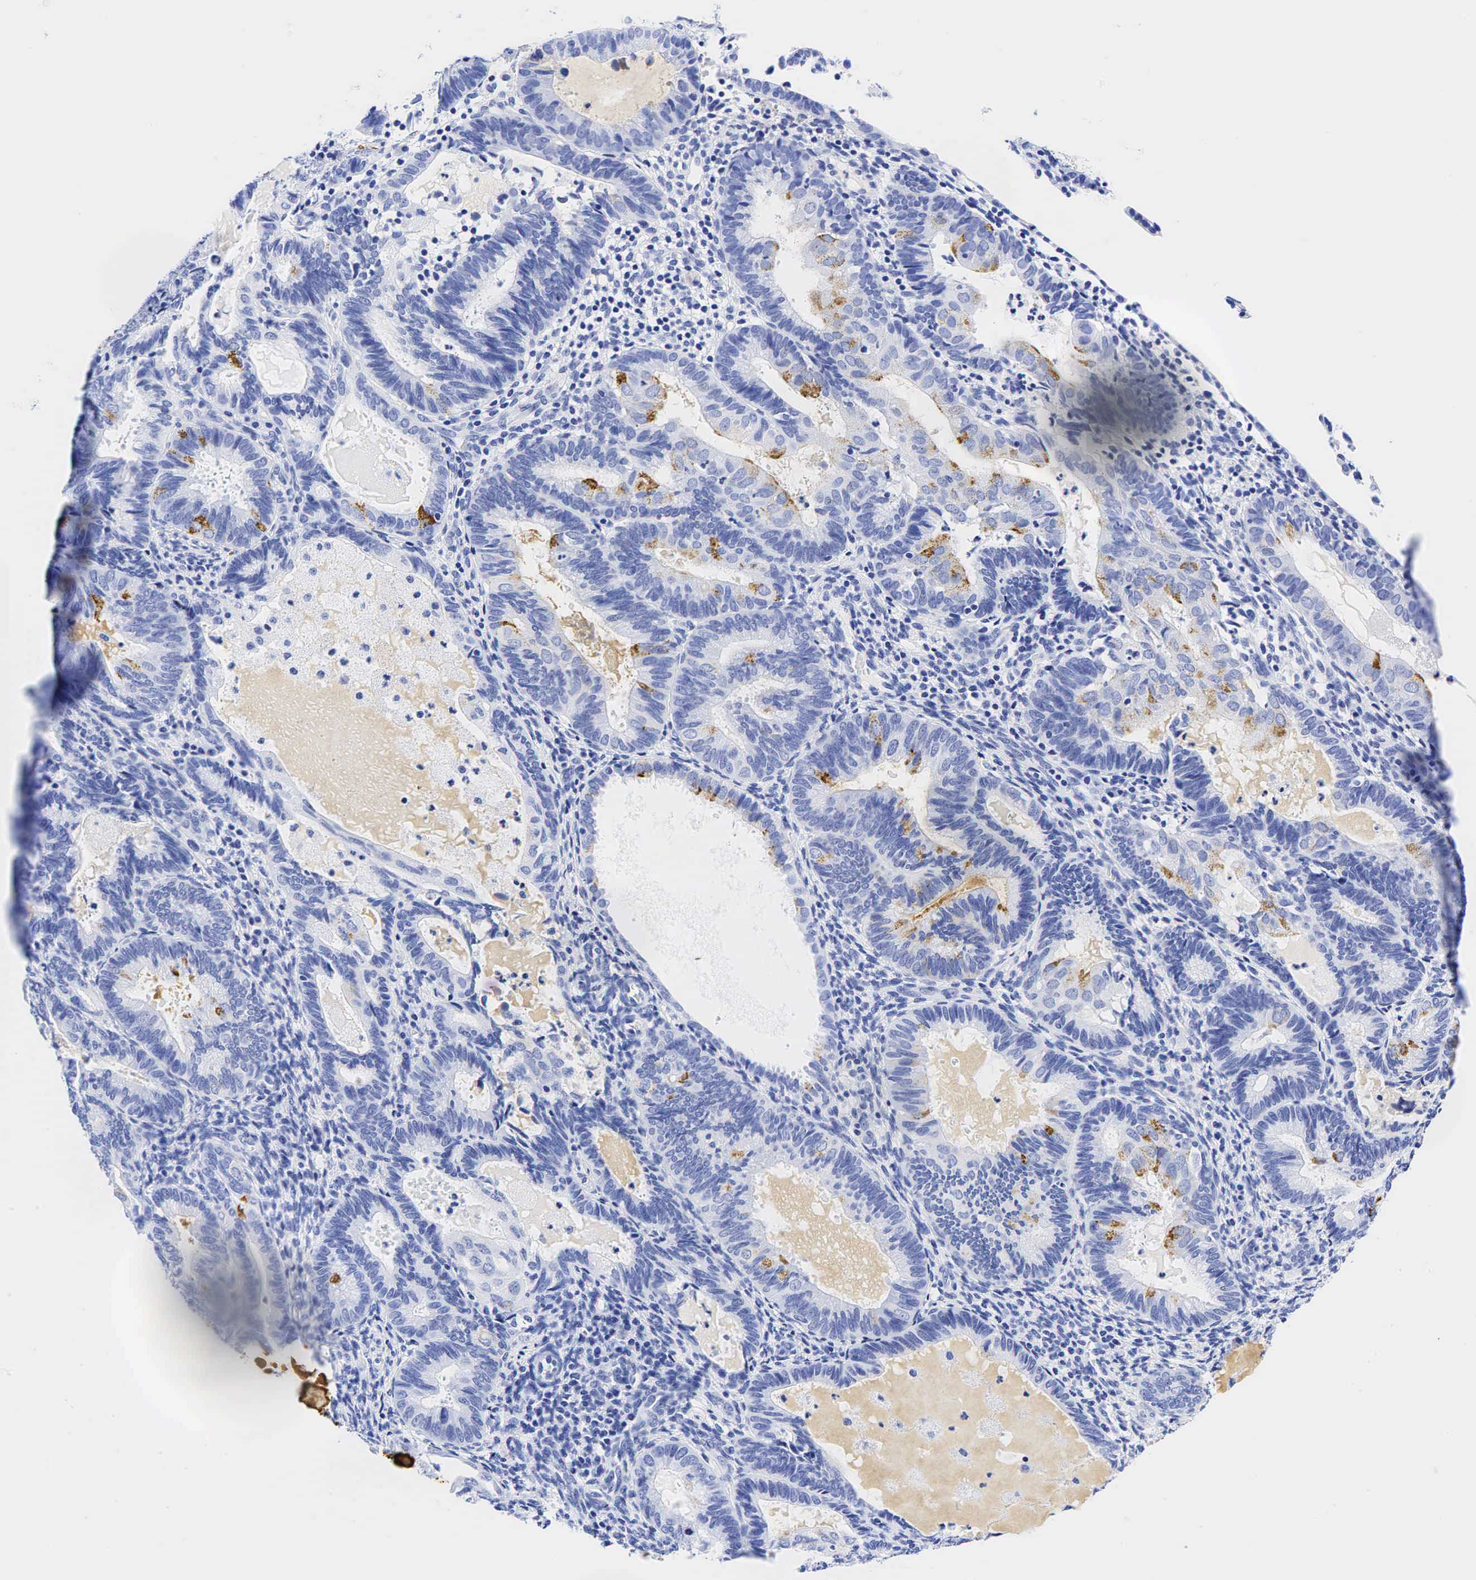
{"staining": {"intensity": "strong", "quantity": "<25%", "location": "cytoplasmic/membranous"}, "tissue": "endometrial cancer", "cell_type": "Tumor cells", "image_type": "cancer", "snomed": [{"axis": "morphology", "description": "Adenocarcinoma, NOS"}, {"axis": "topography", "description": "Endometrium"}], "caption": "High-magnification brightfield microscopy of adenocarcinoma (endometrial) stained with DAB (brown) and counterstained with hematoxylin (blue). tumor cells exhibit strong cytoplasmic/membranous staining is seen in about<25% of cells.", "gene": "CHGA", "patient": {"sex": "female", "age": 63}}